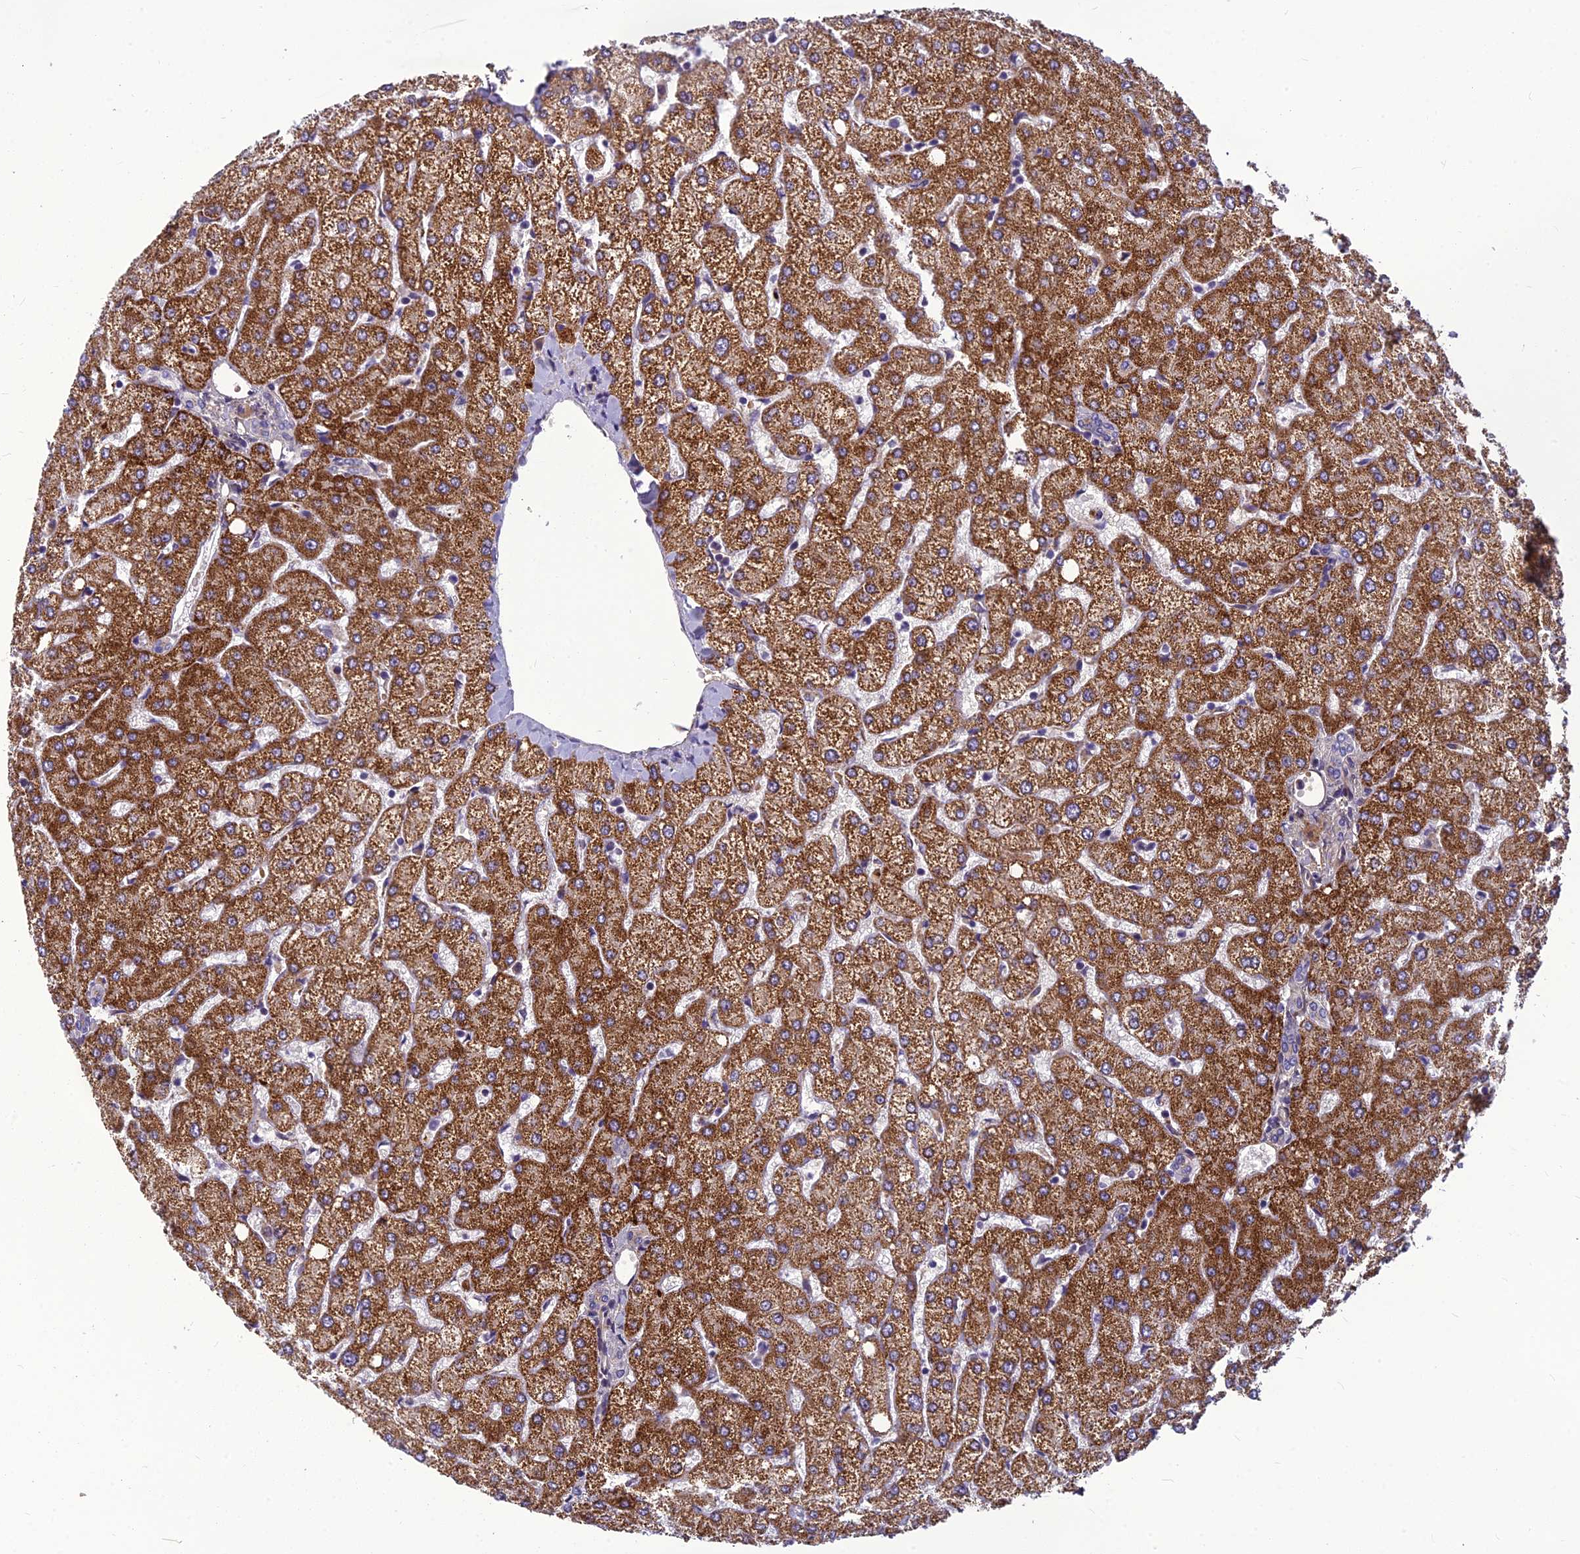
{"staining": {"intensity": "negative", "quantity": "none", "location": "none"}, "tissue": "liver", "cell_type": "Cholangiocytes", "image_type": "normal", "snomed": [{"axis": "morphology", "description": "Normal tissue, NOS"}, {"axis": "topography", "description": "Liver"}], "caption": "Normal liver was stained to show a protein in brown. There is no significant staining in cholangiocytes. Brightfield microscopy of IHC stained with DAB (brown) and hematoxylin (blue), captured at high magnification.", "gene": "CLEC11A", "patient": {"sex": "female", "age": 54}}